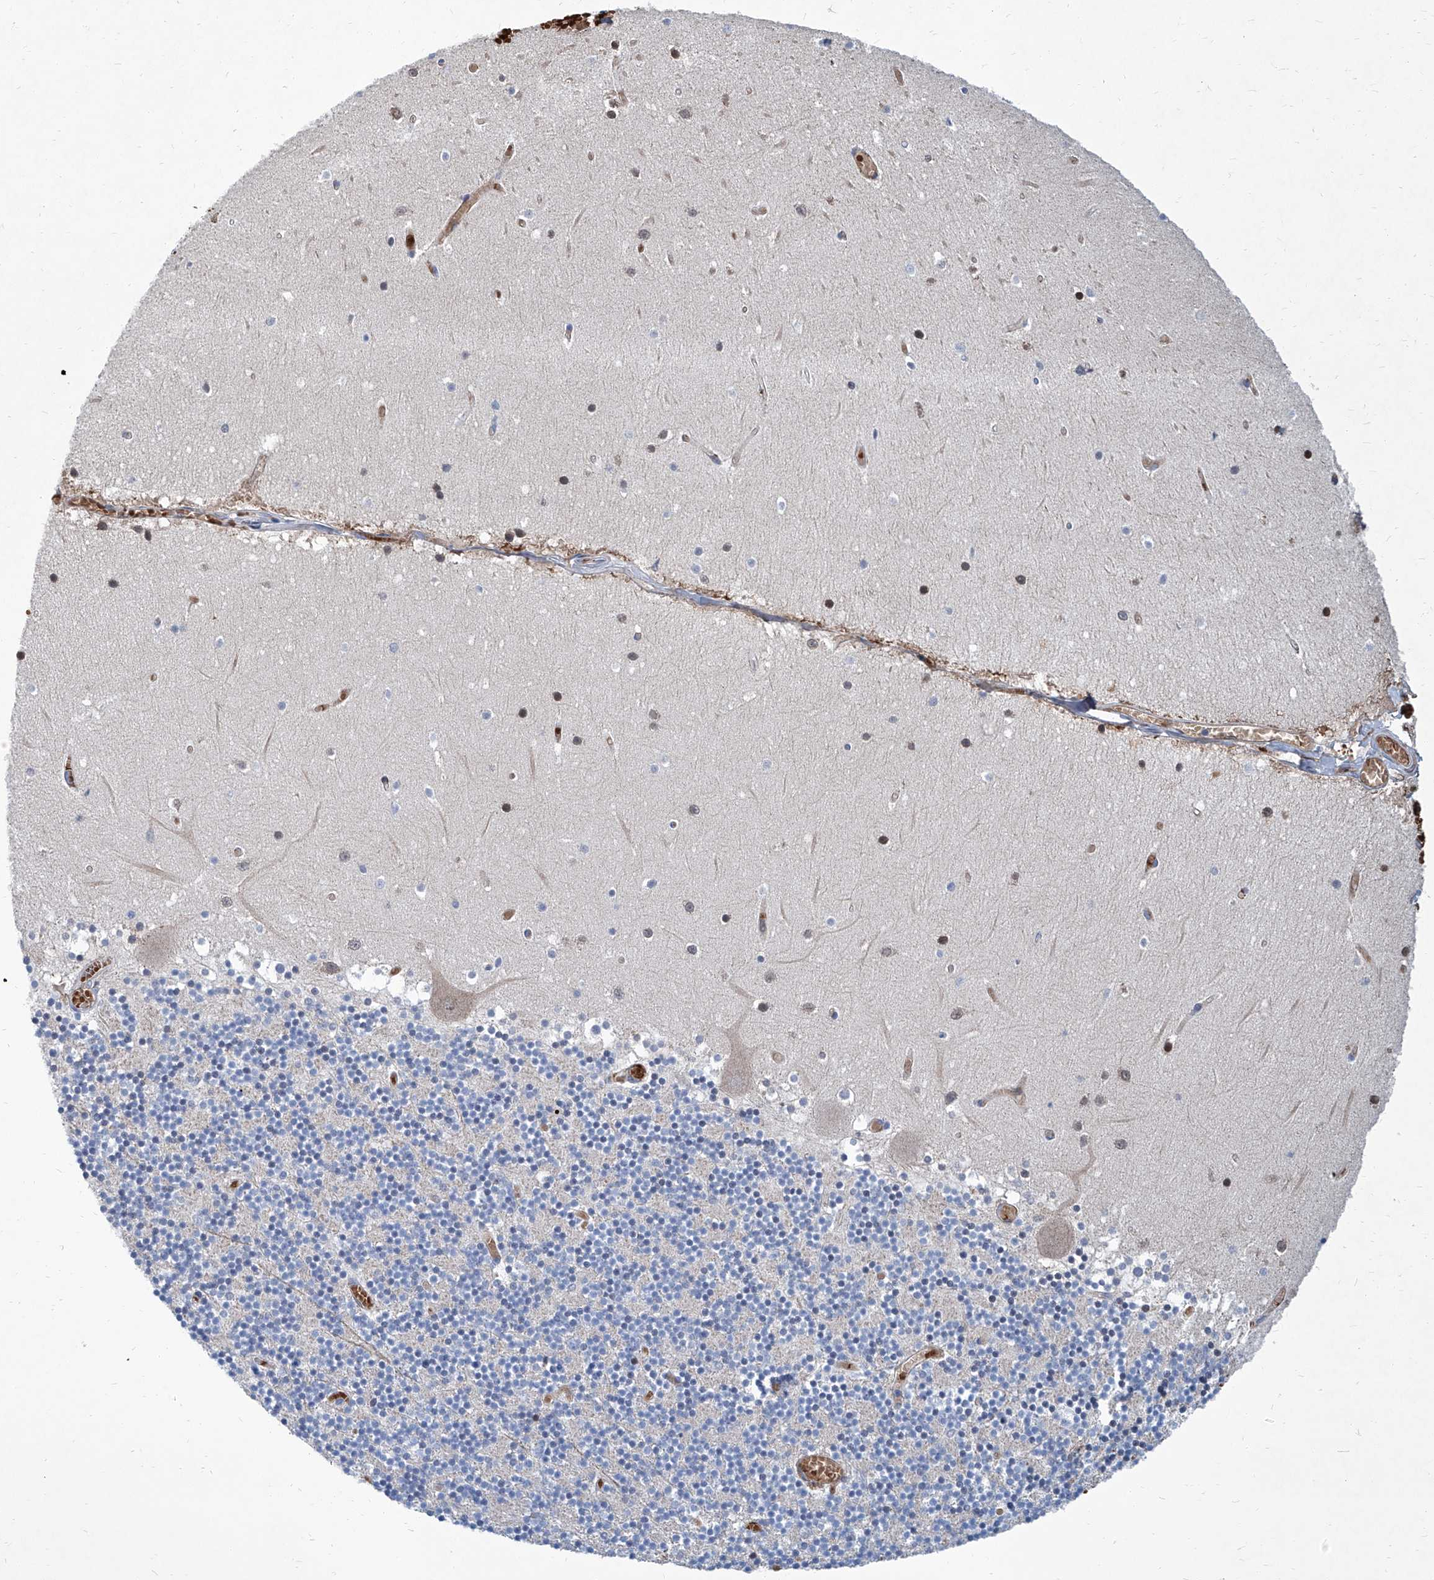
{"staining": {"intensity": "negative", "quantity": "none", "location": "none"}, "tissue": "cerebellum", "cell_type": "Cells in granular layer", "image_type": "normal", "snomed": [{"axis": "morphology", "description": "Normal tissue, NOS"}, {"axis": "topography", "description": "Cerebellum"}], "caption": "The photomicrograph shows no staining of cells in granular layer in benign cerebellum. The staining was performed using DAB to visualize the protein expression in brown, while the nuclei were stained in blue with hematoxylin (Magnification: 20x).", "gene": "FPR2", "patient": {"sex": "female", "age": 28}}